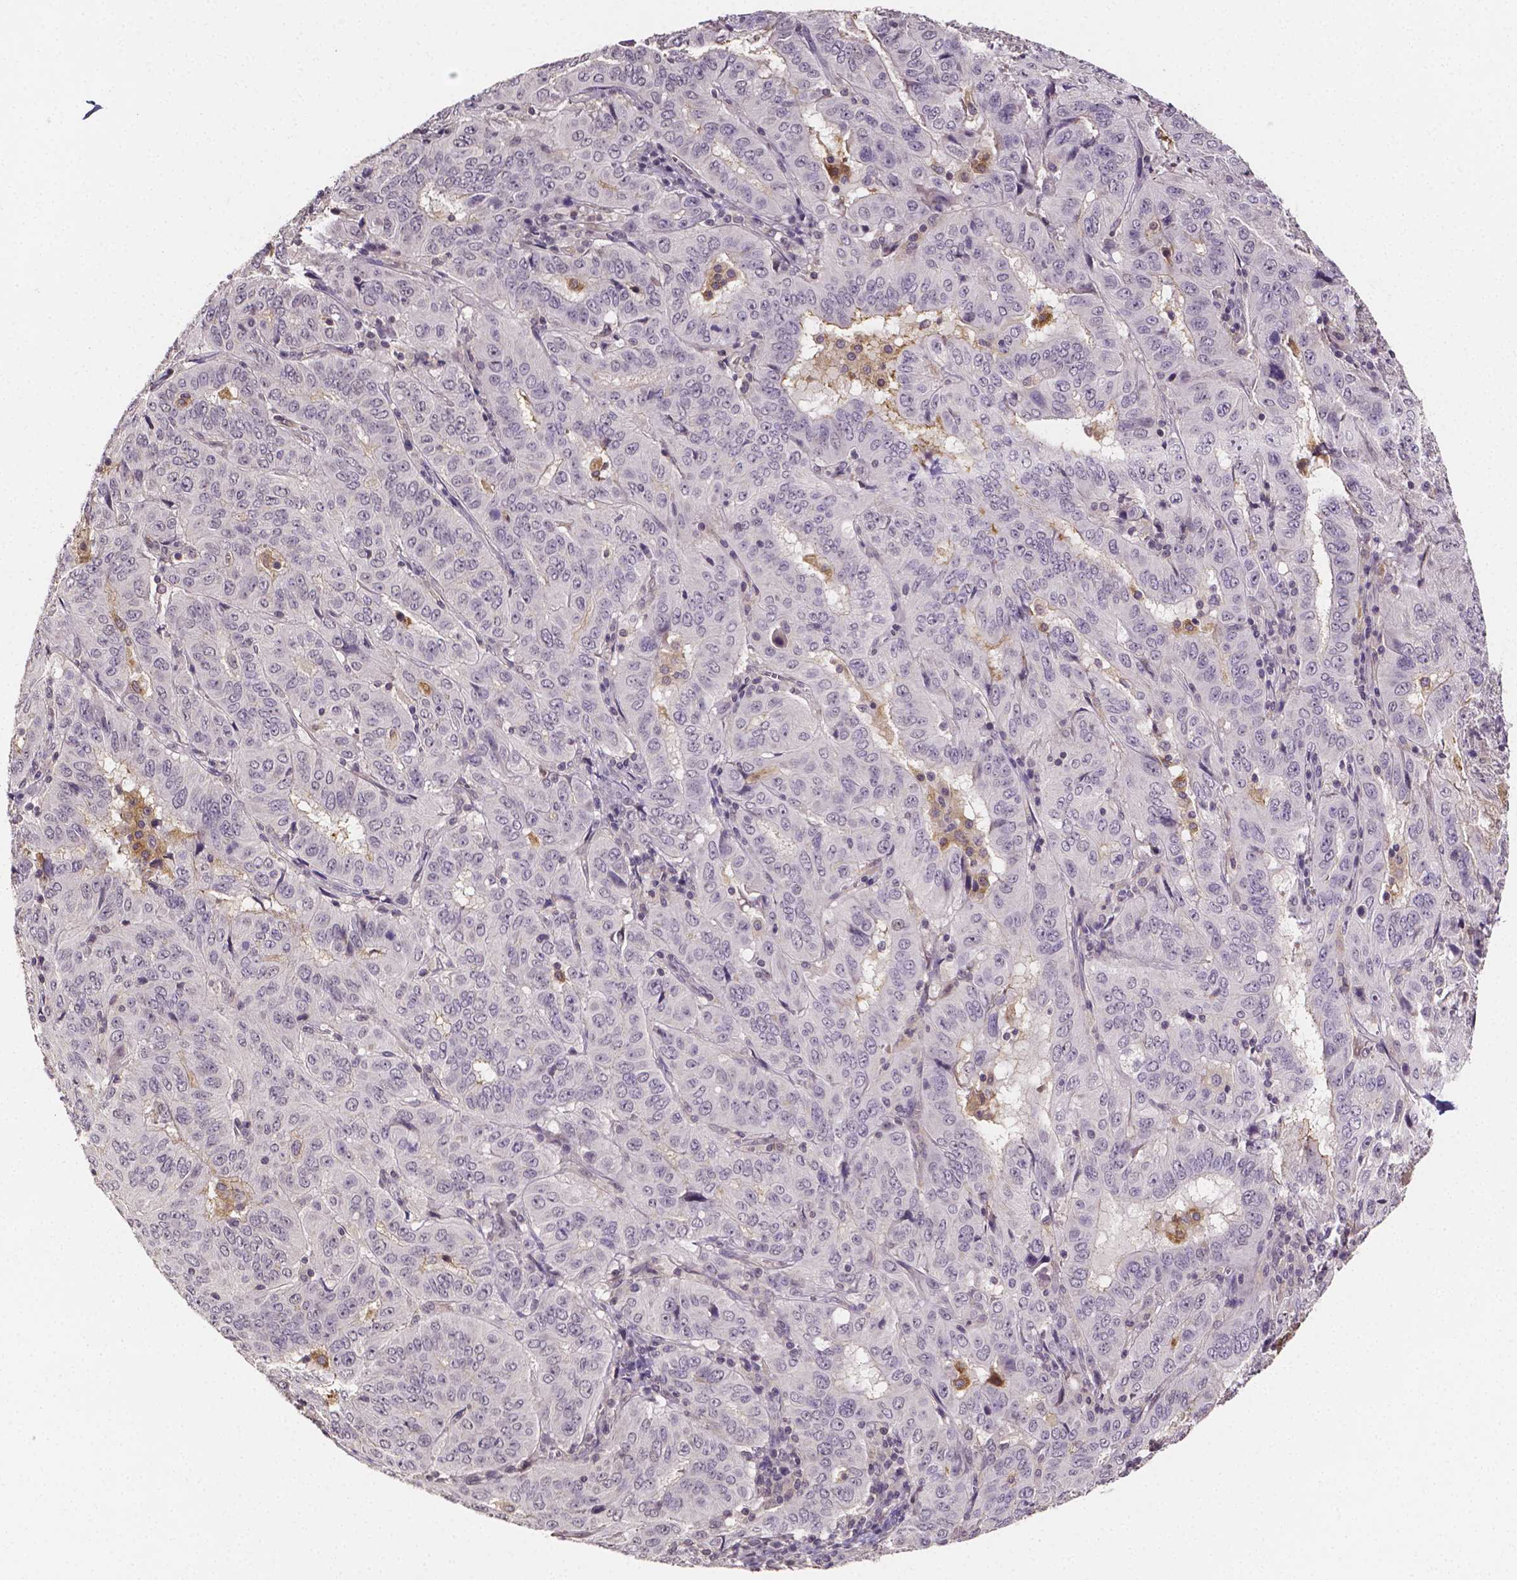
{"staining": {"intensity": "negative", "quantity": "none", "location": "none"}, "tissue": "pancreatic cancer", "cell_type": "Tumor cells", "image_type": "cancer", "snomed": [{"axis": "morphology", "description": "Adenocarcinoma, NOS"}, {"axis": "topography", "description": "Pancreas"}], "caption": "Immunohistochemistry (IHC) photomicrograph of human pancreatic cancer stained for a protein (brown), which demonstrates no positivity in tumor cells. (Immunohistochemistry, brightfield microscopy, high magnification).", "gene": "NRGN", "patient": {"sex": "male", "age": 63}}